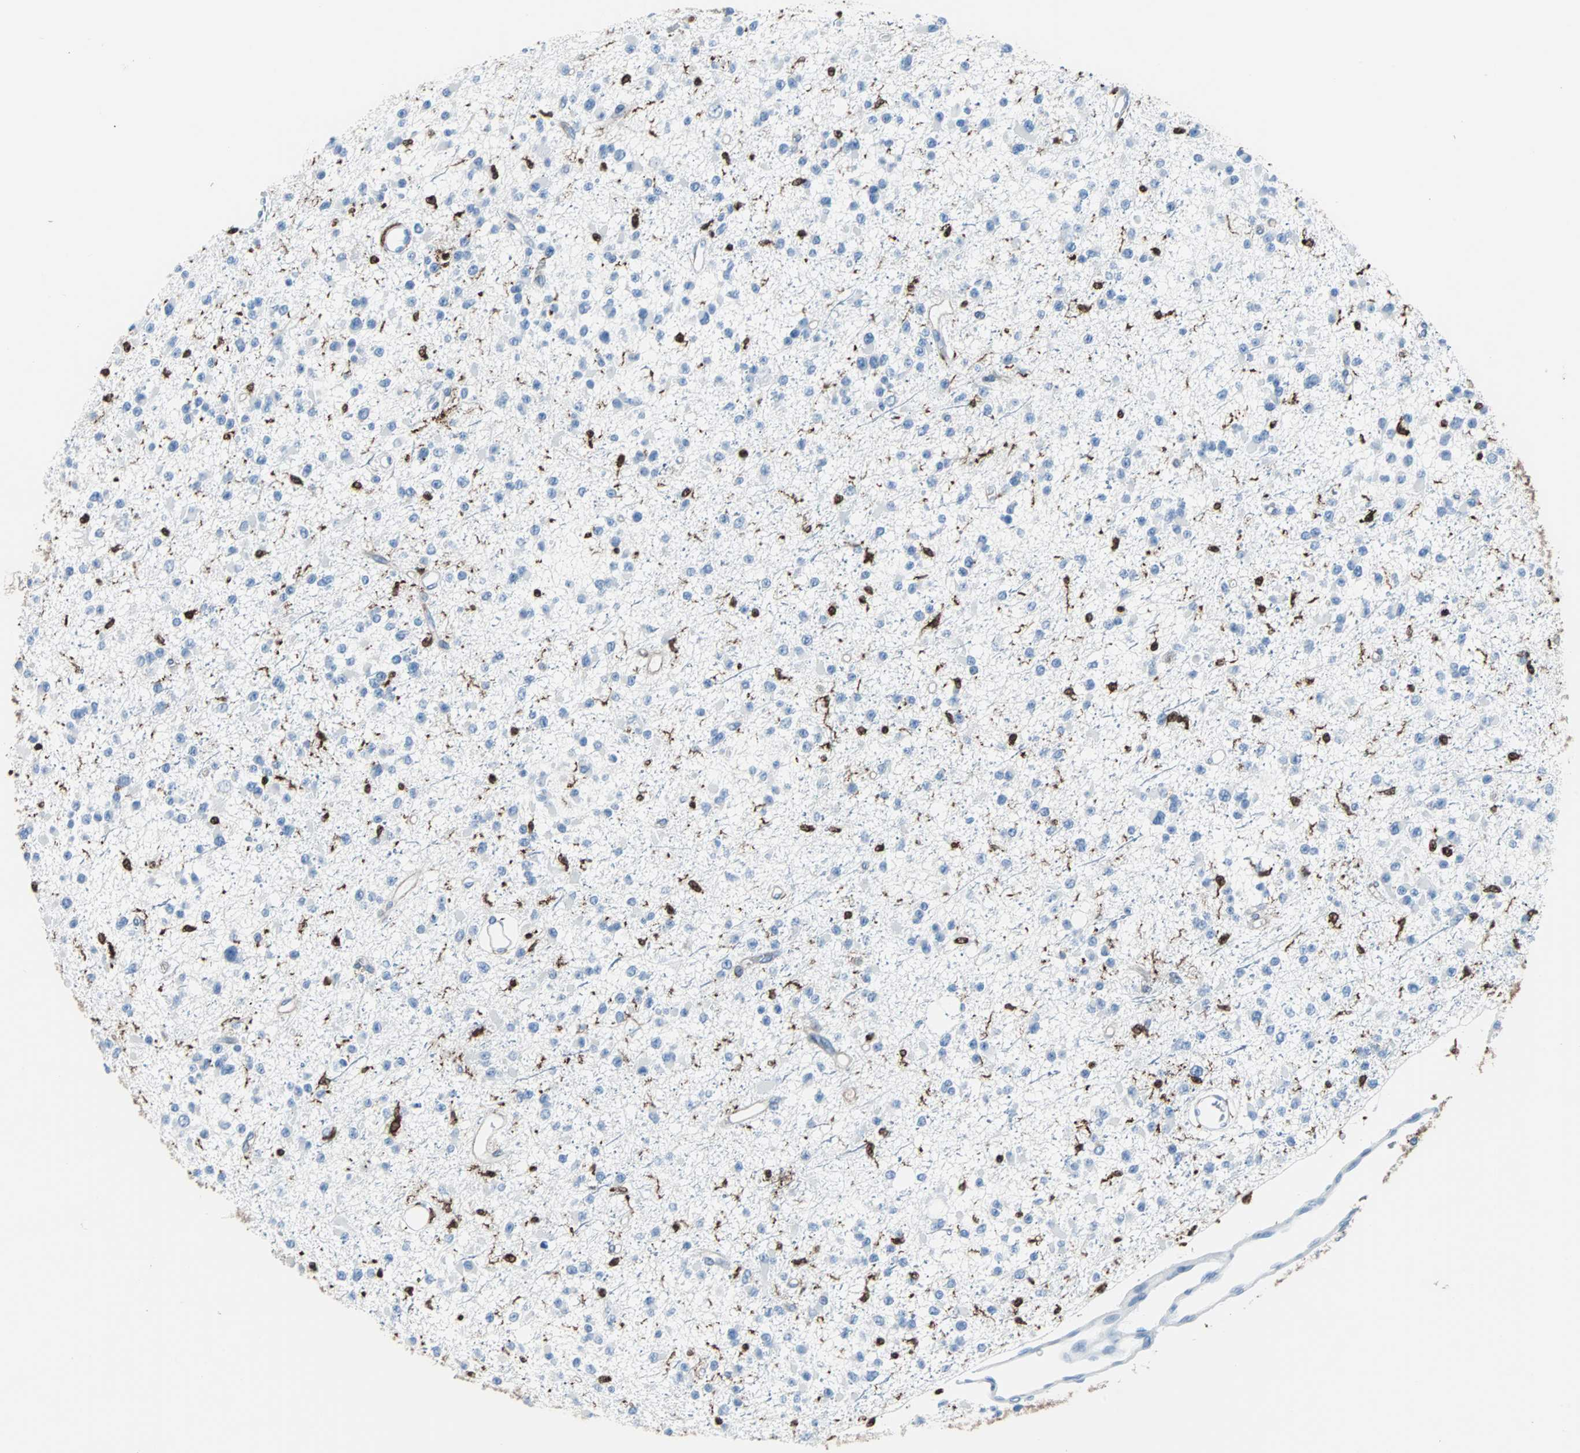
{"staining": {"intensity": "negative", "quantity": "none", "location": "none"}, "tissue": "glioma", "cell_type": "Tumor cells", "image_type": "cancer", "snomed": [{"axis": "morphology", "description": "Glioma, malignant, Low grade"}, {"axis": "topography", "description": "Brain"}], "caption": "High magnification brightfield microscopy of glioma stained with DAB (brown) and counterstained with hematoxylin (blue): tumor cells show no significant staining.", "gene": "SYK", "patient": {"sex": "female", "age": 22}}